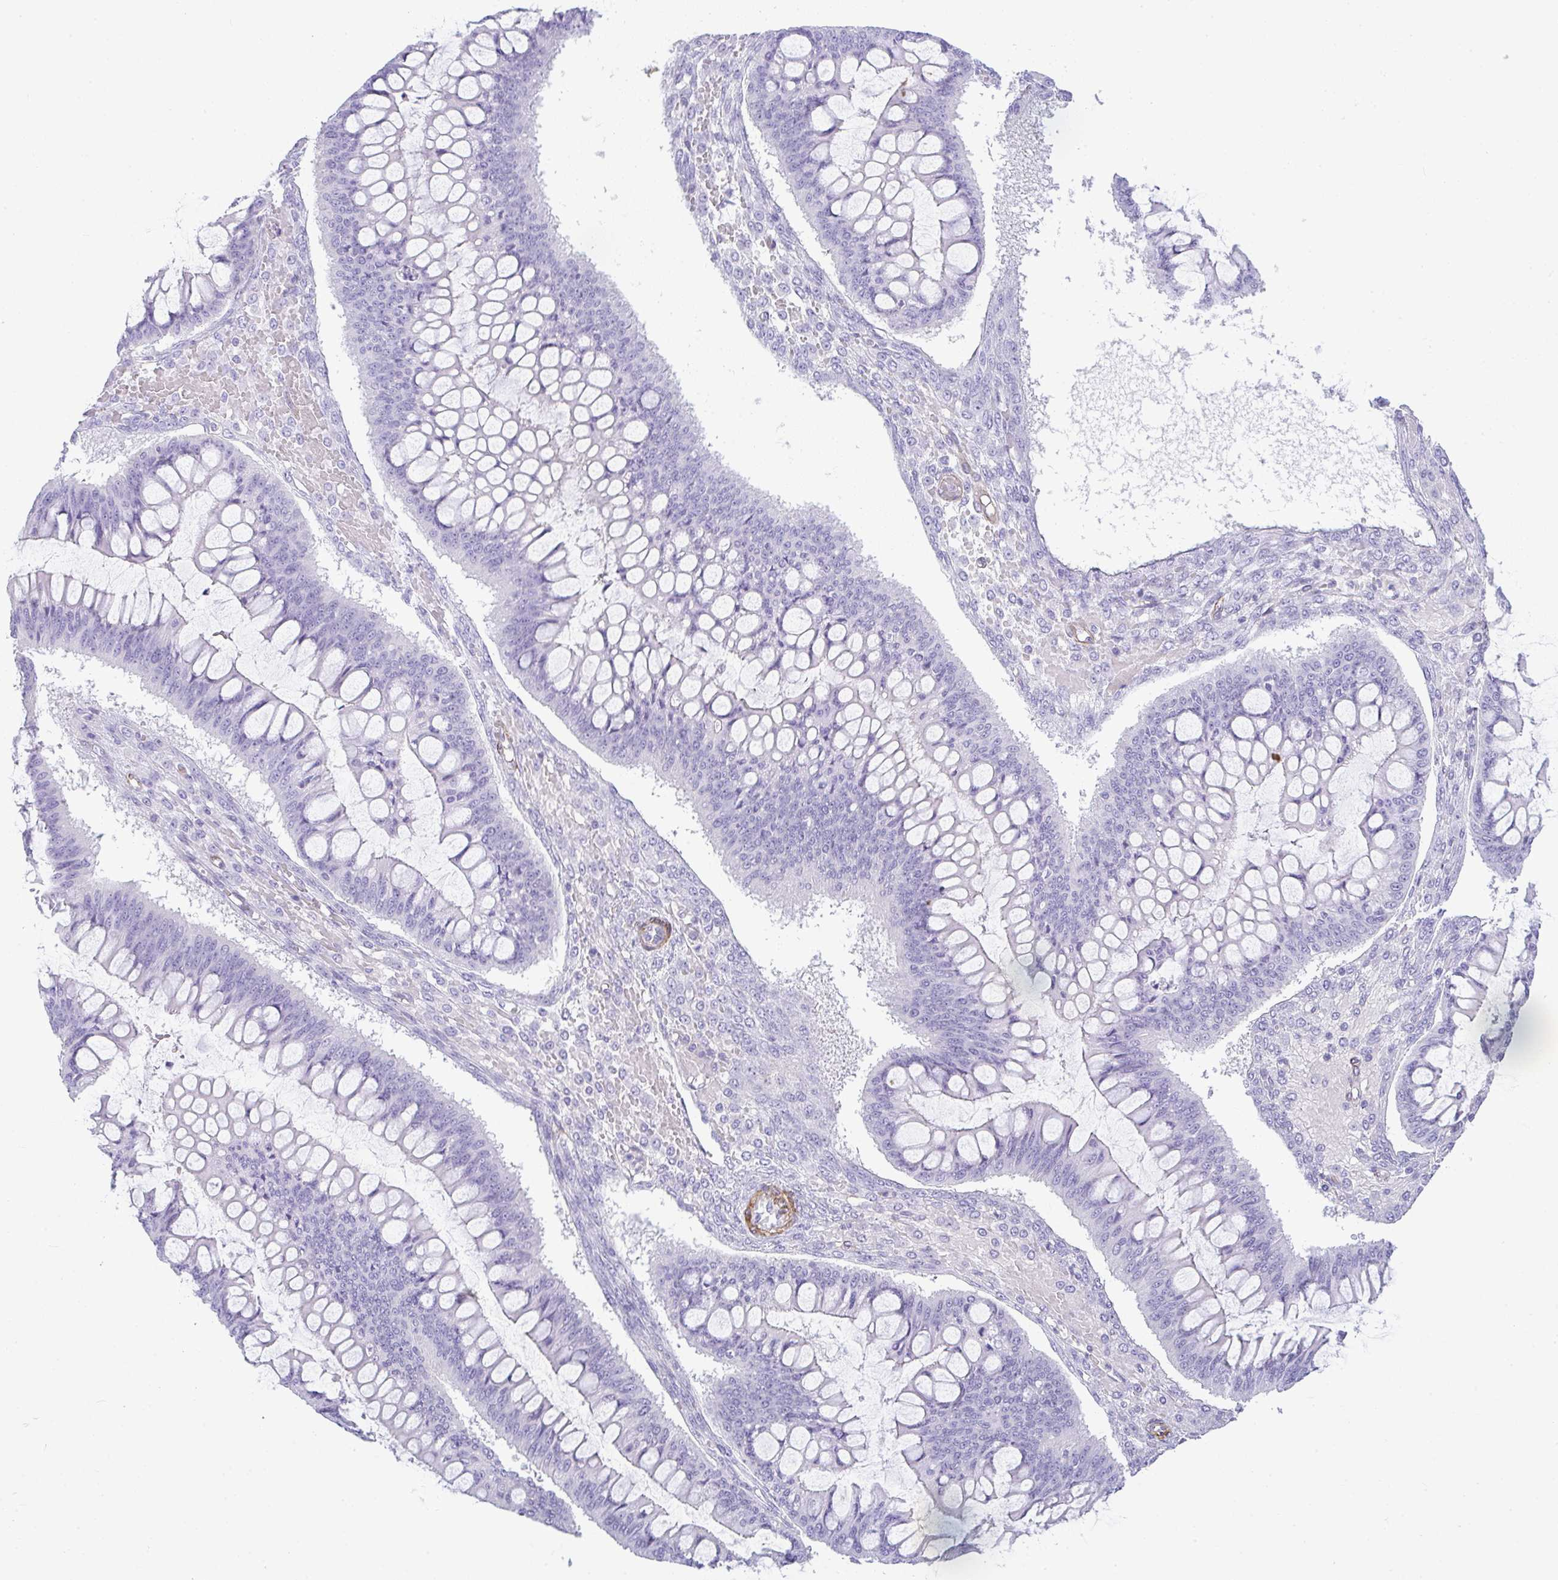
{"staining": {"intensity": "negative", "quantity": "none", "location": "none"}, "tissue": "ovarian cancer", "cell_type": "Tumor cells", "image_type": "cancer", "snomed": [{"axis": "morphology", "description": "Cystadenocarcinoma, mucinous, NOS"}, {"axis": "topography", "description": "Ovary"}], "caption": "Immunohistochemistry (IHC) image of human mucinous cystadenocarcinoma (ovarian) stained for a protein (brown), which displays no staining in tumor cells.", "gene": "CDRT15", "patient": {"sex": "female", "age": 73}}